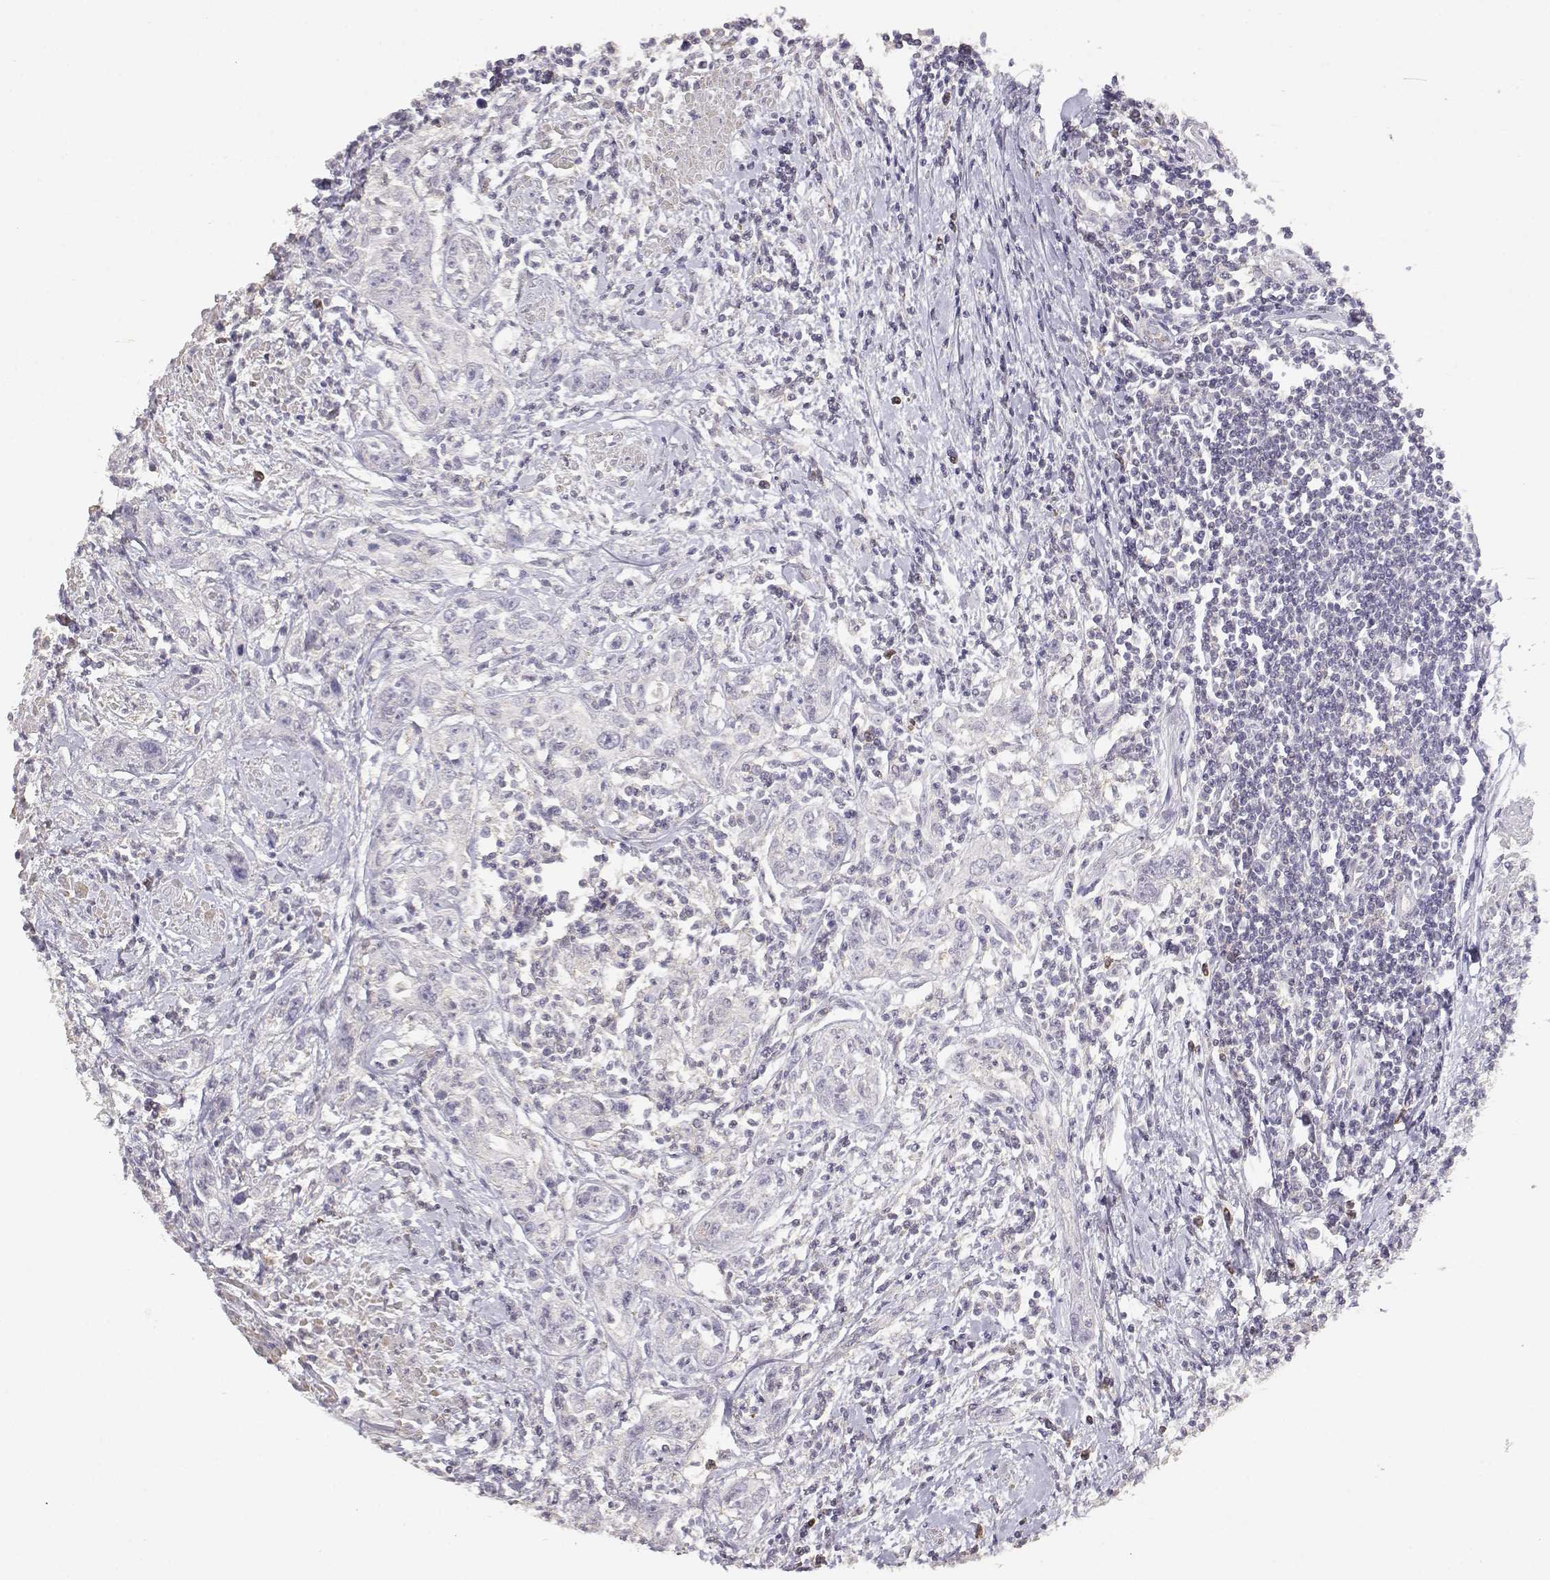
{"staining": {"intensity": "negative", "quantity": "none", "location": "none"}, "tissue": "urothelial cancer", "cell_type": "Tumor cells", "image_type": "cancer", "snomed": [{"axis": "morphology", "description": "Urothelial carcinoma, High grade"}, {"axis": "topography", "description": "Urinary bladder"}], "caption": "Tumor cells show no significant positivity in high-grade urothelial carcinoma.", "gene": "TNFRSF10C", "patient": {"sex": "male", "age": 83}}